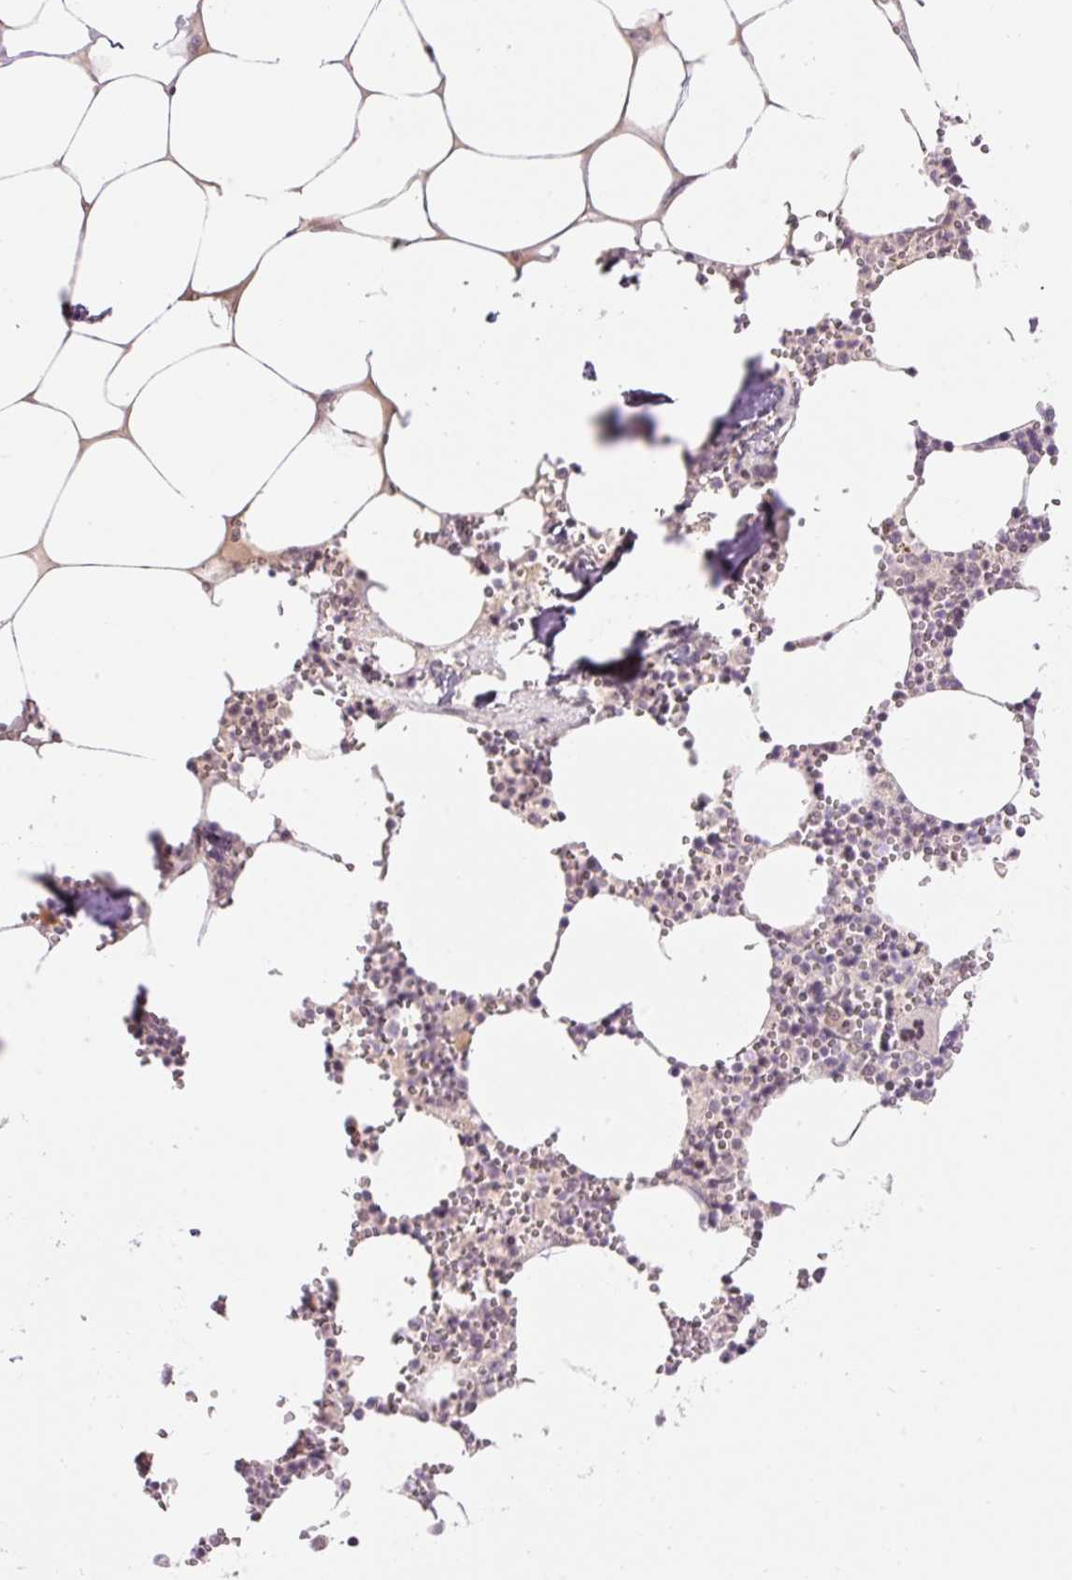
{"staining": {"intensity": "negative", "quantity": "none", "location": "none"}, "tissue": "bone marrow", "cell_type": "Hematopoietic cells", "image_type": "normal", "snomed": [{"axis": "morphology", "description": "Normal tissue, NOS"}, {"axis": "topography", "description": "Bone marrow"}], "caption": "IHC image of benign human bone marrow stained for a protein (brown), which displays no expression in hematopoietic cells.", "gene": "ABHD11", "patient": {"sex": "male", "age": 54}}